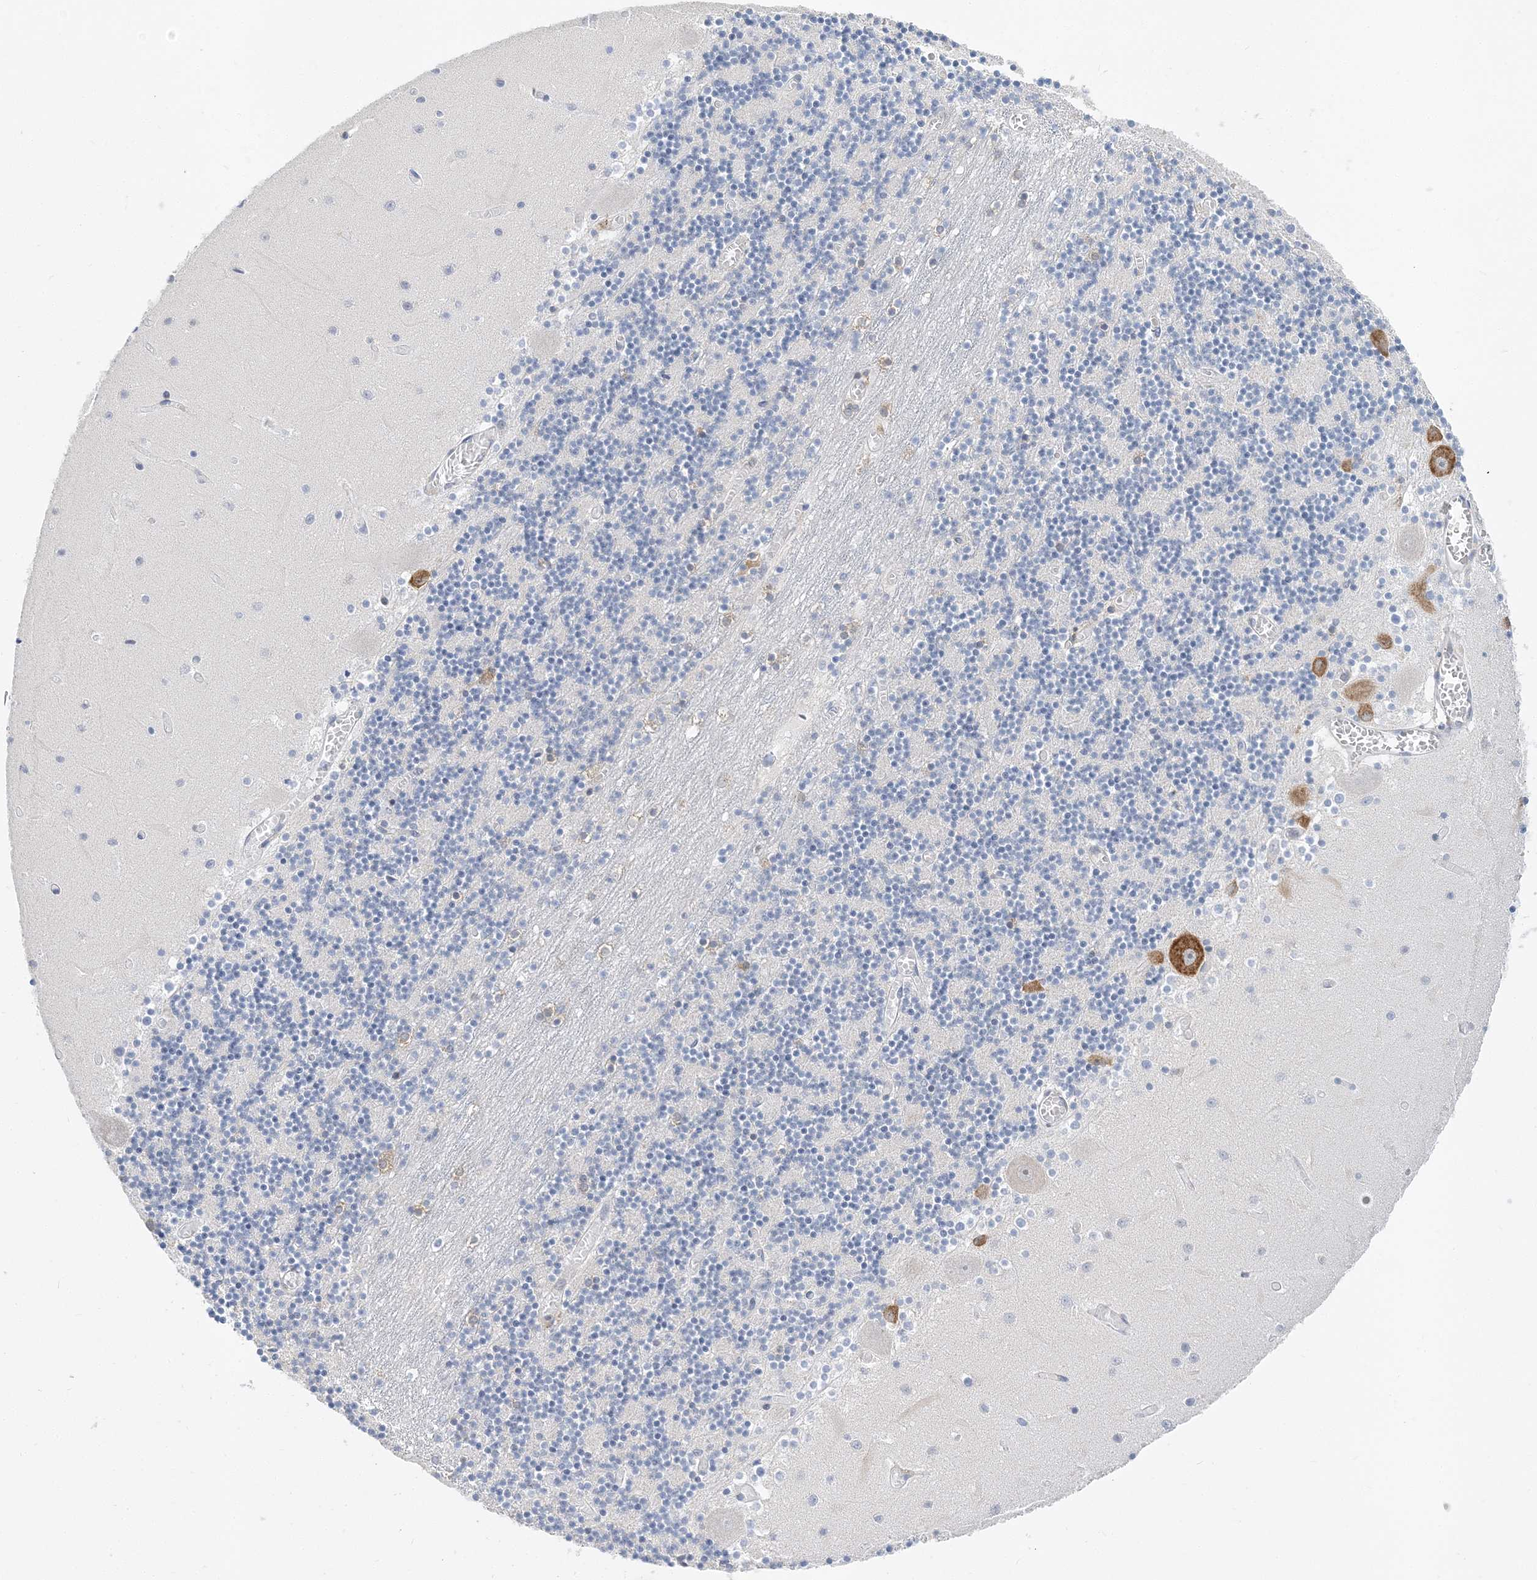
{"staining": {"intensity": "weak", "quantity": "25%-75%", "location": "cytoplasmic/membranous"}, "tissue": "cerebellum", "cell_type": "Cells in granular layer", "image_type": "normal", "snomed": [{"axis": "morphology", "description": "Normal tissue, NOS"}, {"axis": "topography", "description": "Cerebellum"}], "caption": "Immunohistochemistry micrograph of normal human cerebellum stained for a protein (brown), which reveals low levels of weak cytoplasmic/membranous expression in approximately 25%-75% of cells in granular layer.", "gene": "LARP4B", "patient": {"sex": "female", "age": 28}}